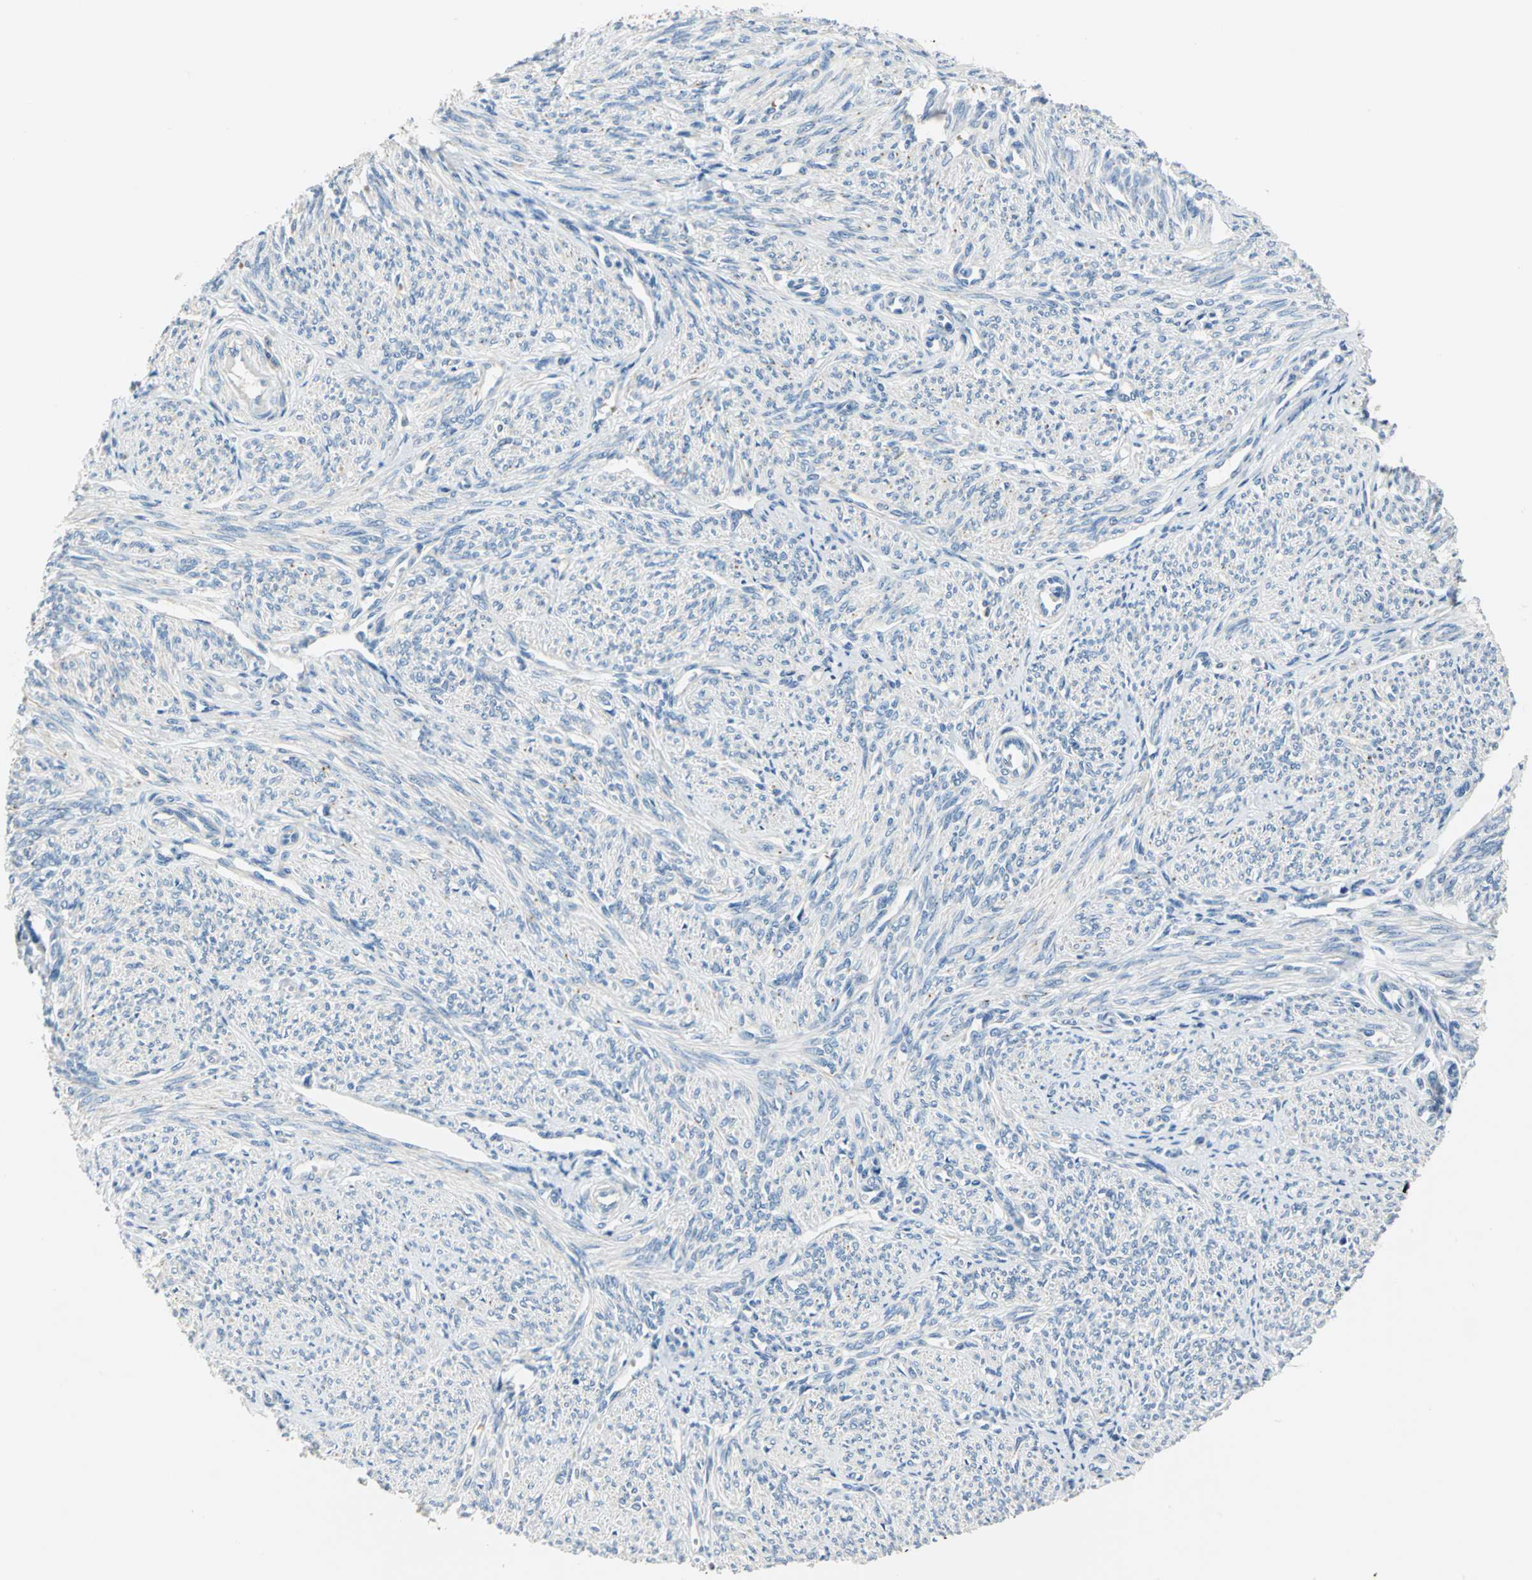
{"staining": {"intensity": "weak", "quantity": "<25%", "location": "cytoplasmic/membranous"}, "tissue": "smooth muscle", "cell_type": "Smooth muscle cells", "image_type": "normal", "snomed": [{"axis": "morphology", "description": "Normal tissue, NOS"}, {"axis": "topography", "description": "Smooth muscle"}], "caption": "This is a photomicrograph of immunohistochemistry staining of normal smooth muscle, which shows no expression in smooth muscle cells.", "gene": "RASD2", "patient": {"sex": "female", "age": 65}}